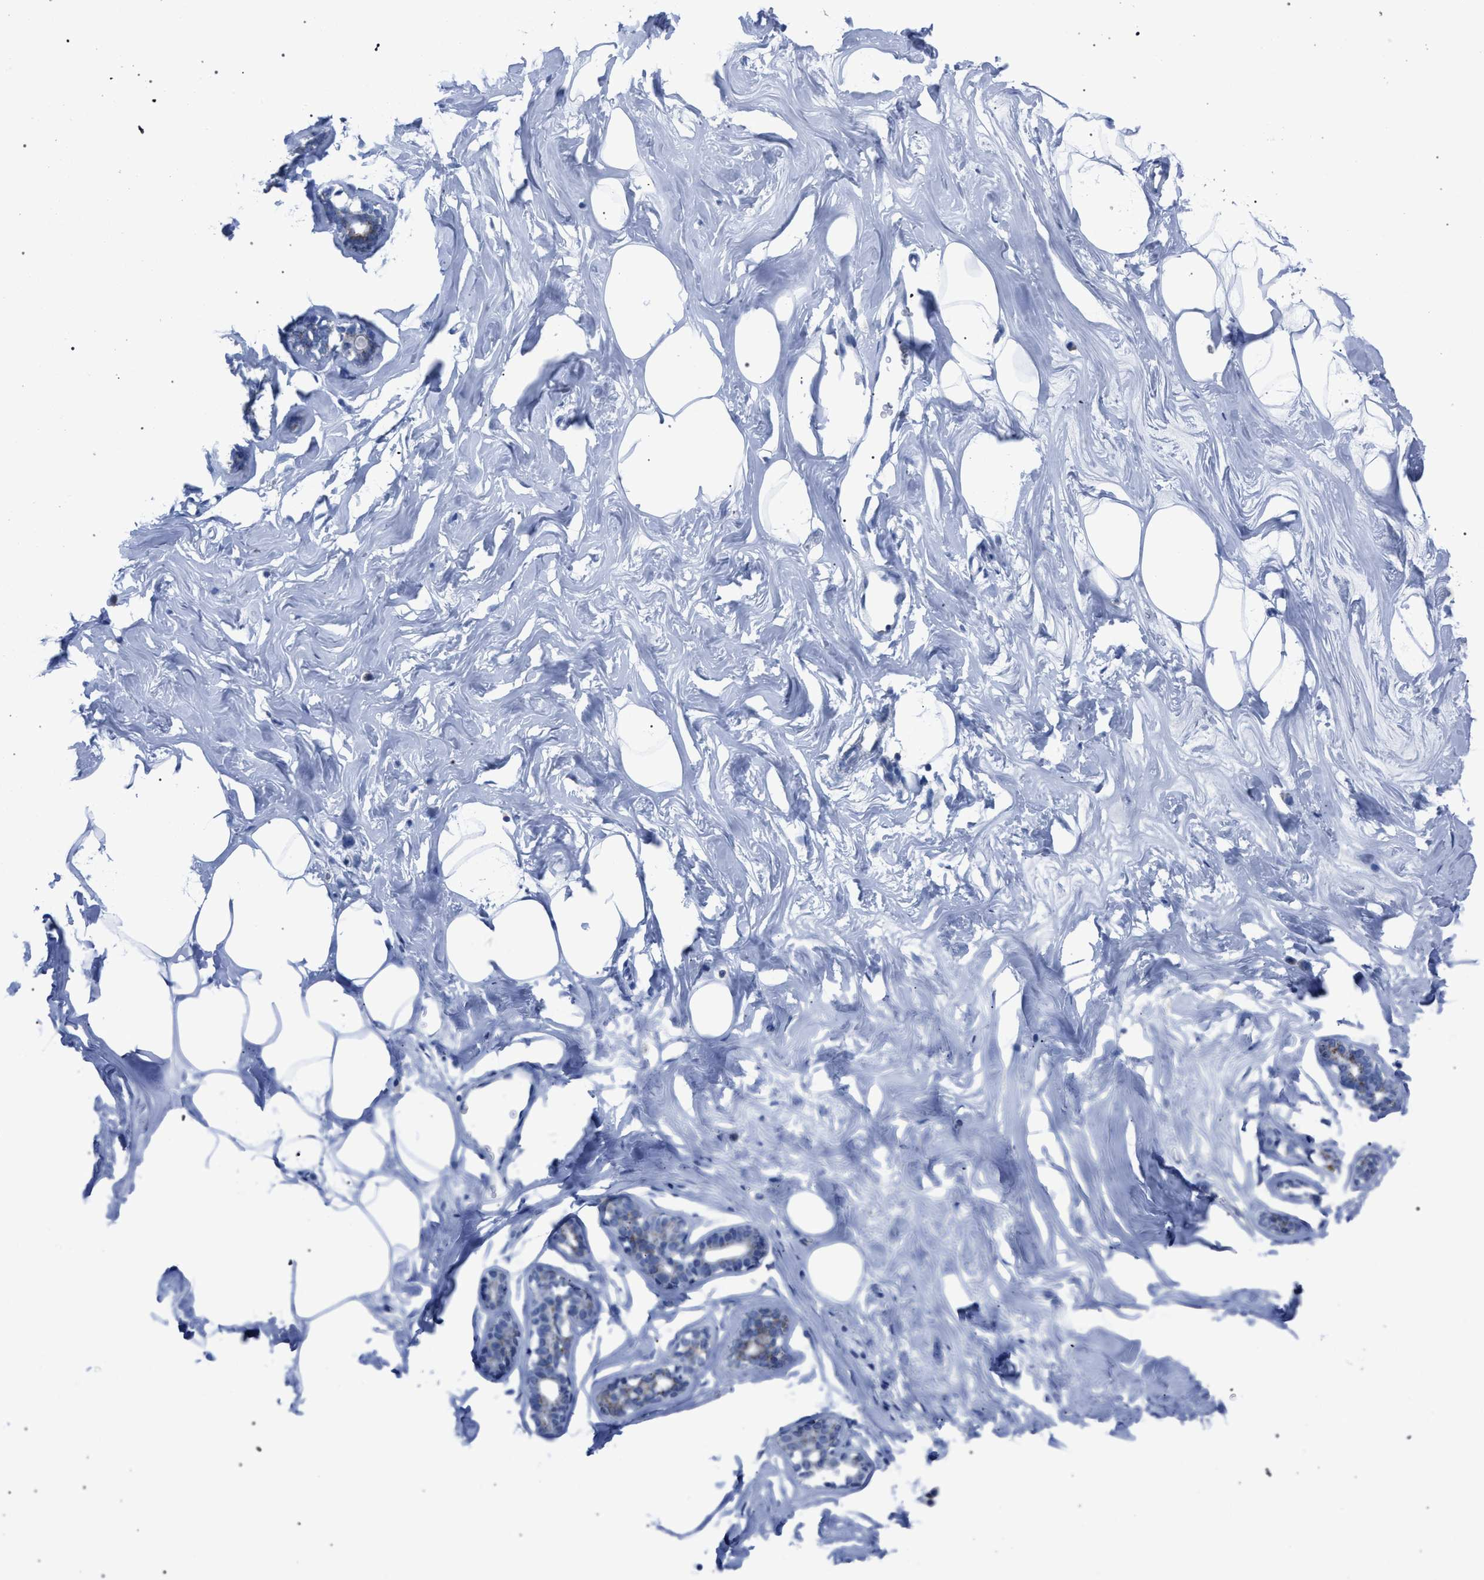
{"staining": {"intensity": "weak", "quantity": "25%-75%", "location": "cytoplasmic/membranous"}, "tissue": "adipose tissue", "cell_type": "Adipocytes", "image_type": "normal", "snomed": [{"axis": "morphology", "description": "Normal tissue, NOS"}, {"axis": "morphology", "description": "Fibrosis, NOS"}, {"axis": "topography", "description": "Breast"}, {"axis": "topography", "description": "Adipose tissue"}], "caption": "Immunohistochemical staining of unremarkable adipose tissue reveals low levels of weak cytoplasmic/membranous positivity in about 25%-75% of adipocytes. The staining was performed using DAB to visualize the protein expression in brown, while the nuclei were stained in blue with hematoxylin (Magnification: 20x).", "gene": "HSD17B4", "patient": {"sex": "female", "age": 39}}